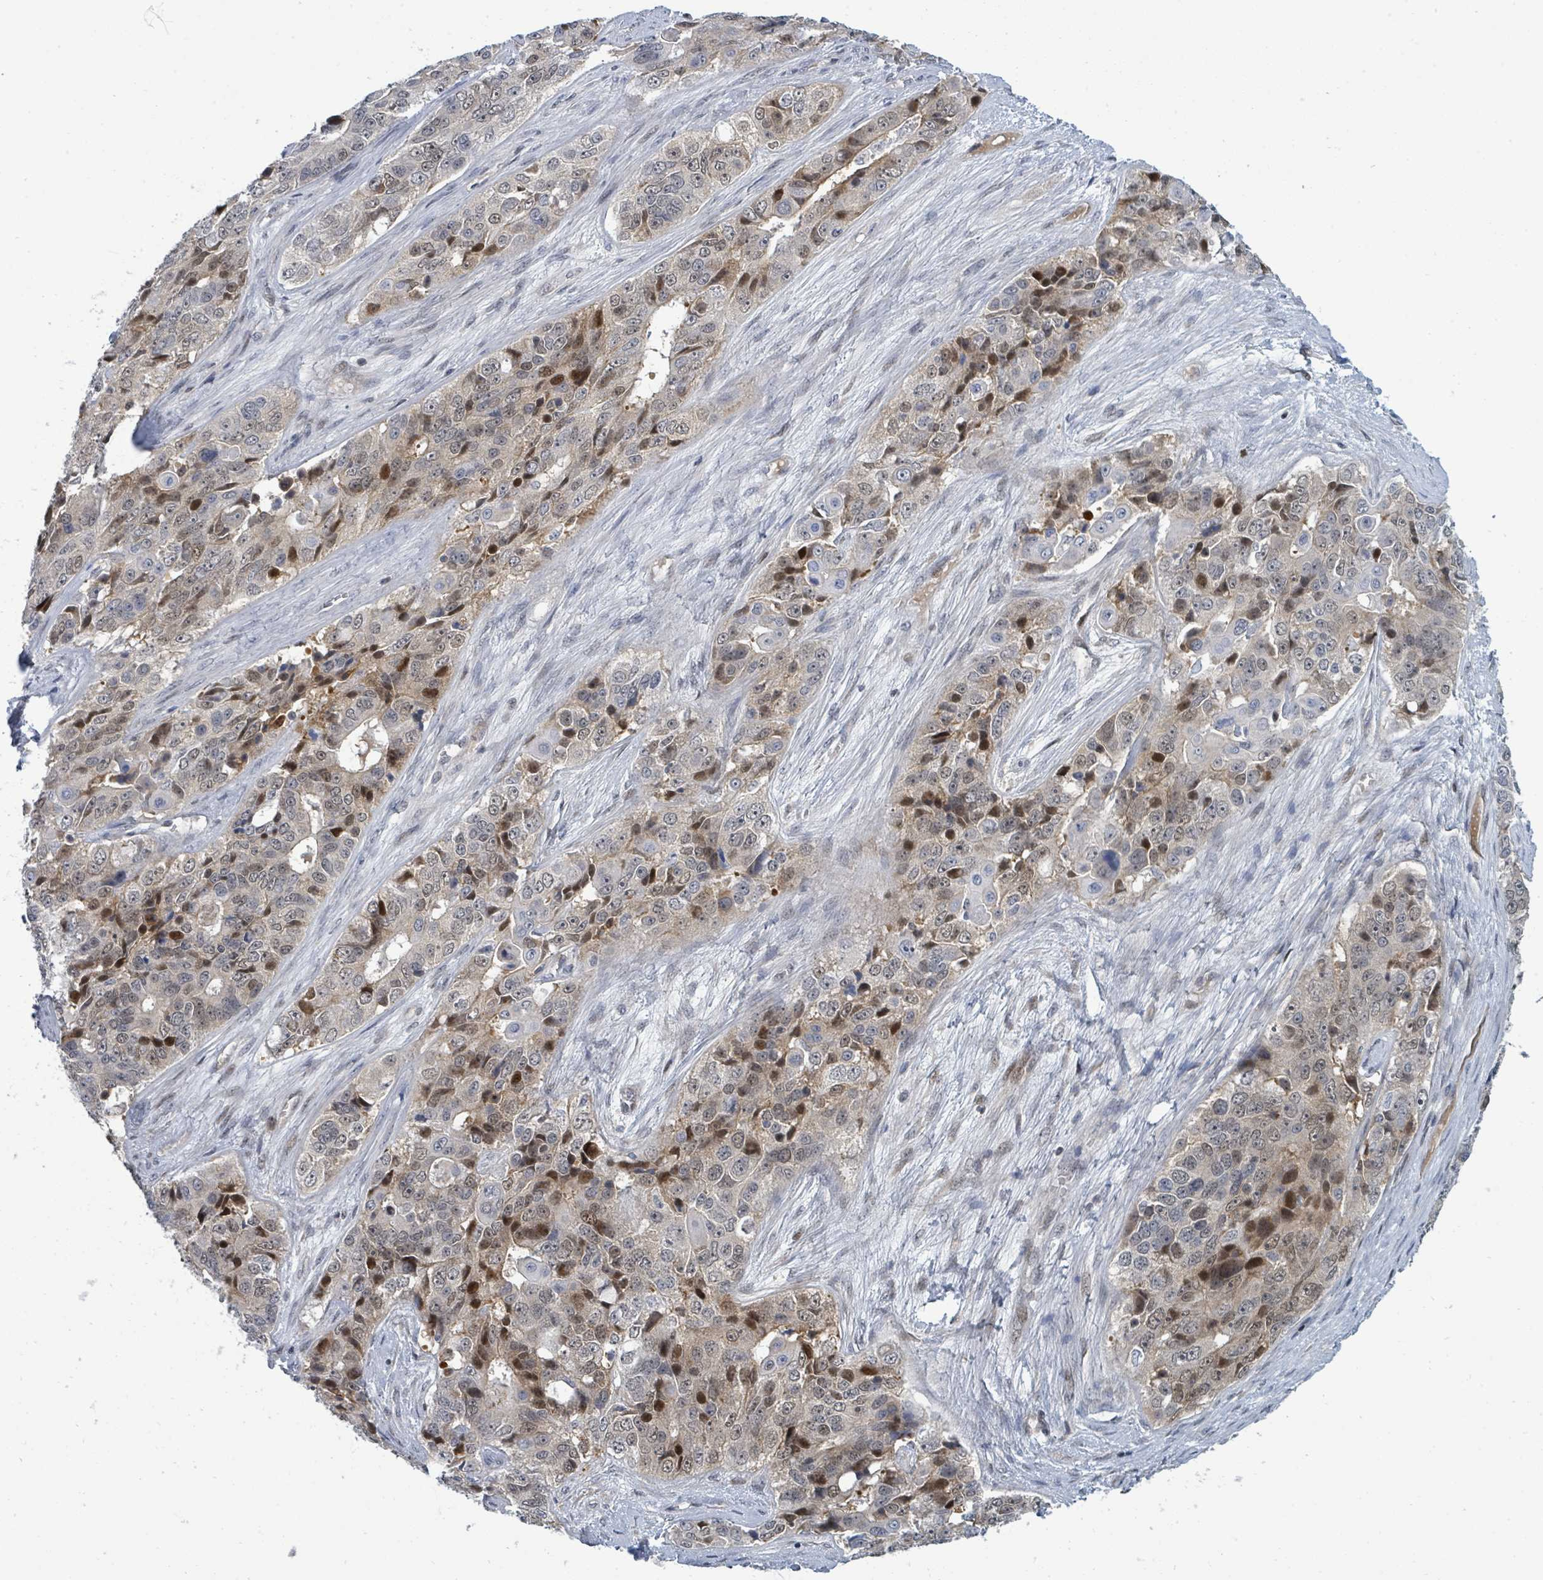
{"staining": {"intensity": "strong", "quantity": "<25%", "location": "nuclear"}, "tissue": "ovarian cancer", "cell_type": "Tumor cells", "image_type": "cancer", "snomed": [{"axis": "morphology", "description": "Carcinoma, endometroid"}, {"axis": "topography", "description": "Ovary"}], "caption": "Endometroid carcinoma (ovarian) stained with a brown dye reveals strong nuclear positive expression in approximately <25% of tumor cells.", "gene": "SUMO4", "patient": {"sex": "female", "age": 51}}